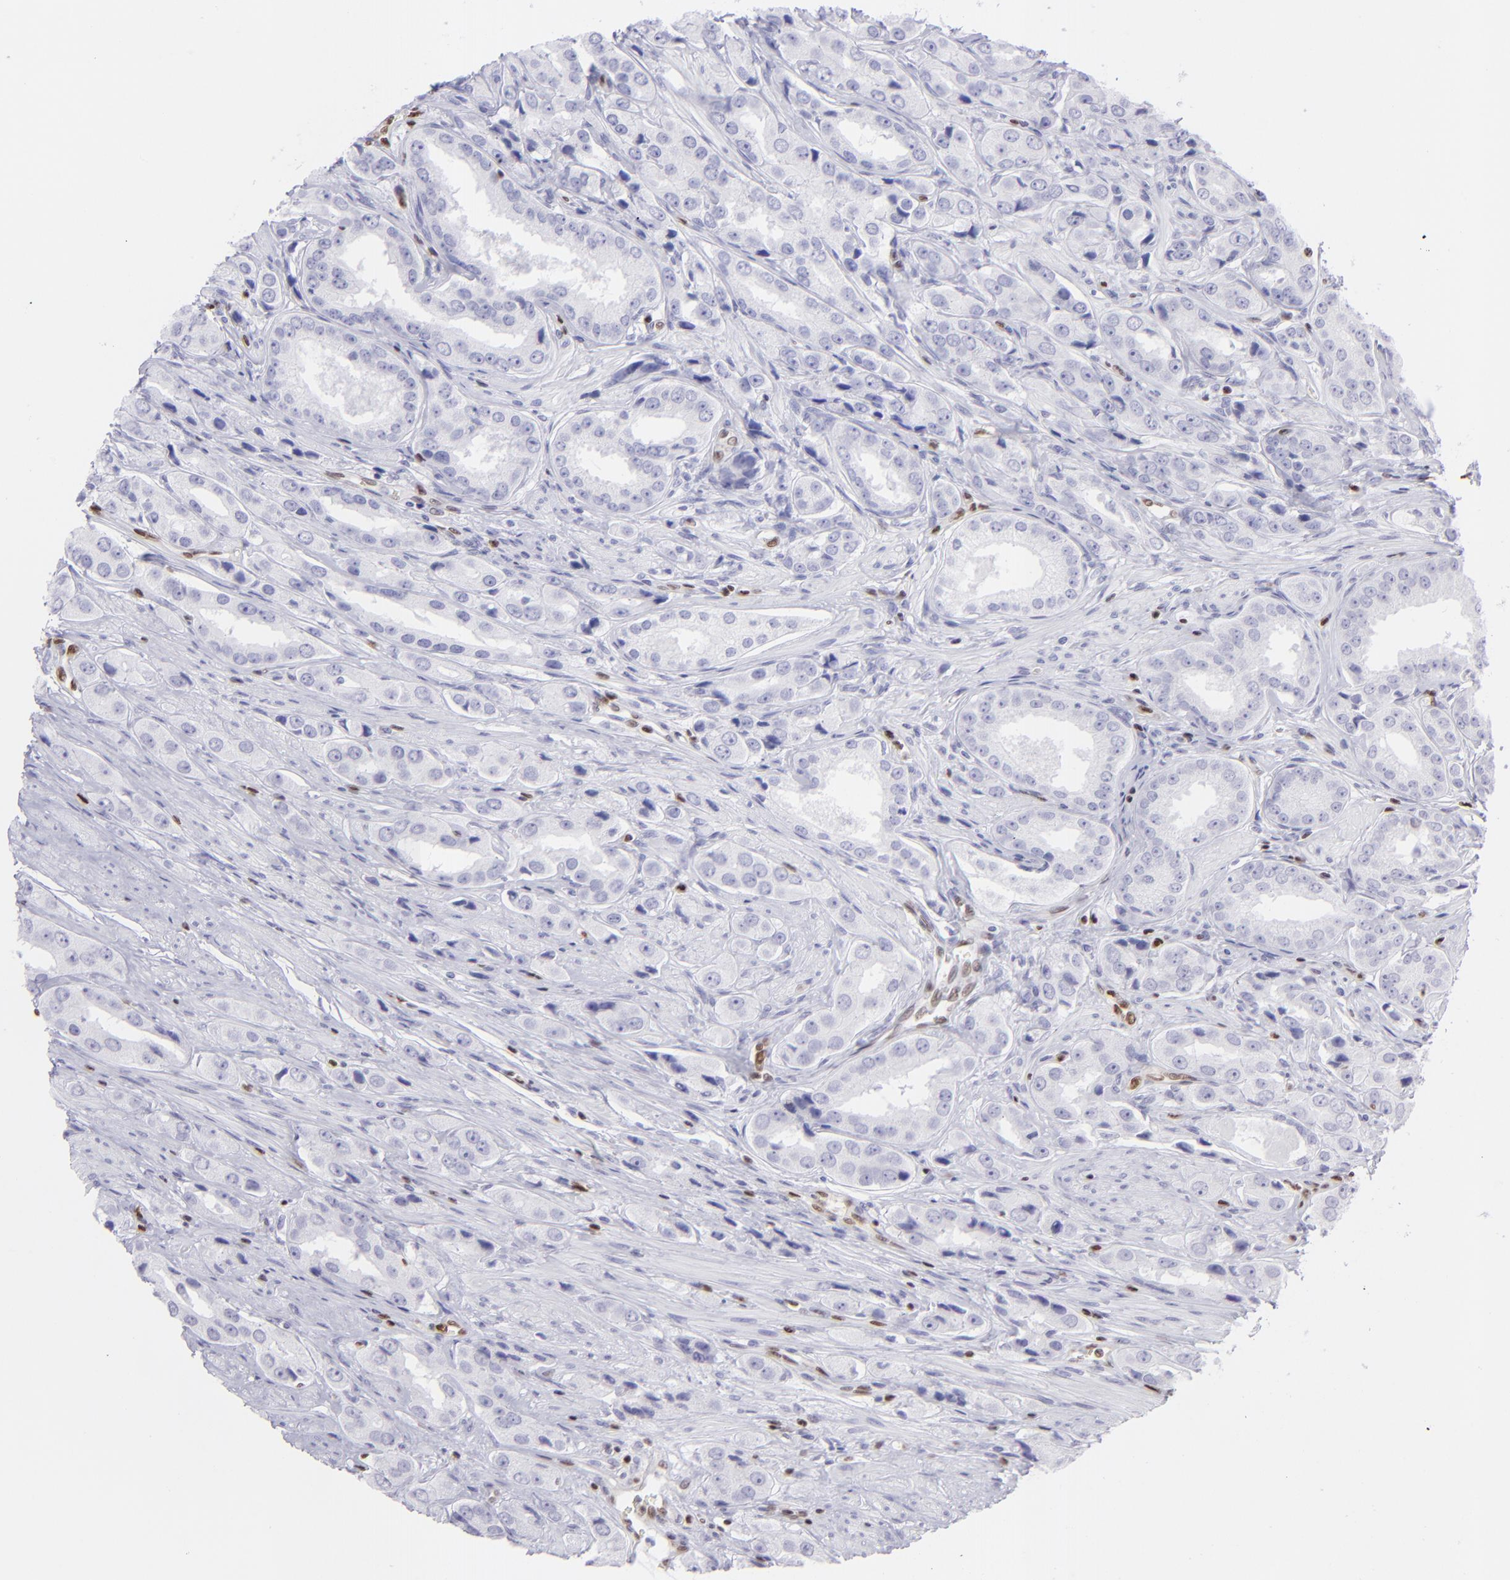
{"staining": {"intensity": "negative", "quantity": "none", "location": "none"}, "tissue": "prostate cancer", "cell_type": "Tumor cells", "image_type": "cancer", "snomed": [{"axis": "morphology", "description": "Adenocarcinoma, Medium grade"}, {"axis": "topography", "description": "Prostate"}], "caption": "Immunohistochemistry (IHC) of human prostate cancer demonstrates no positivity in tumor cells.", "gene": "ETS1", "patient": {"sex": "male", "age": 53}}